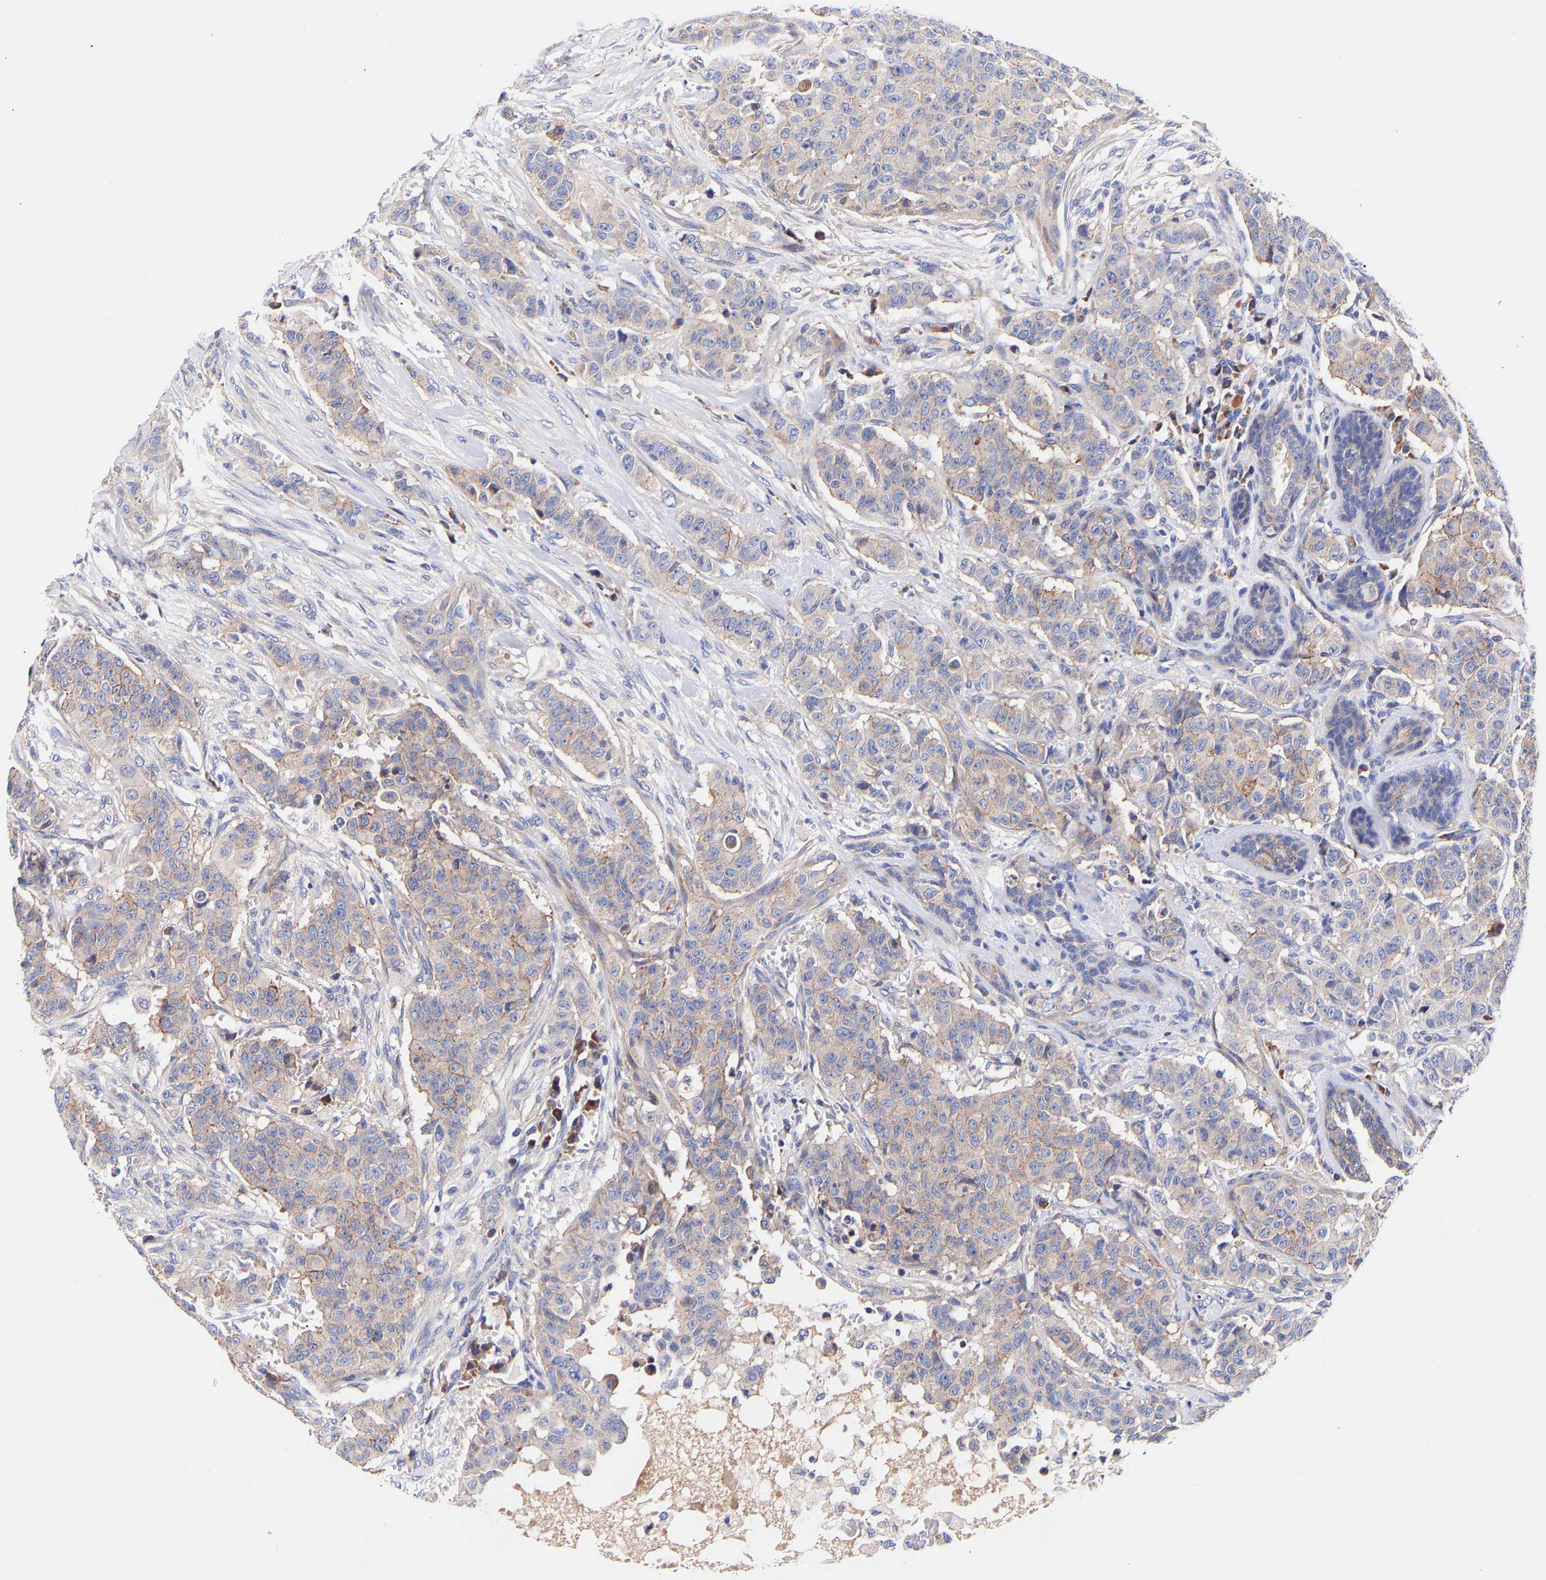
{"staining": {"intensity": "moderate", "quantity": "<25%", "location": "cytoplasmic/membranous"}, "tissue": "breast cancer", "cell_type": "Tumor cells", "image_type": "cancer", "snomed": [{"axis": "morphology", "description": "Normal tissue, NOS"}, {"axis": "morphology", "description": "Duct carcinoma"}, {"axis": "topography", "description": "Breast"}], "caption": "The image shows immunohistochemical staining of intraductal carcinoma (breast). There is moderate cytoplasmic/membranous positivity is seen in about <25% of tumor cells. The protein of interest is stained brown, and the nuclei are stained in blue (DAB (3,3'-diaminobenzidine) IHC with brightfield microscopy, high magnification).", "gene": "AIMP2", "patient": {"sex": "female", "age": 40}}